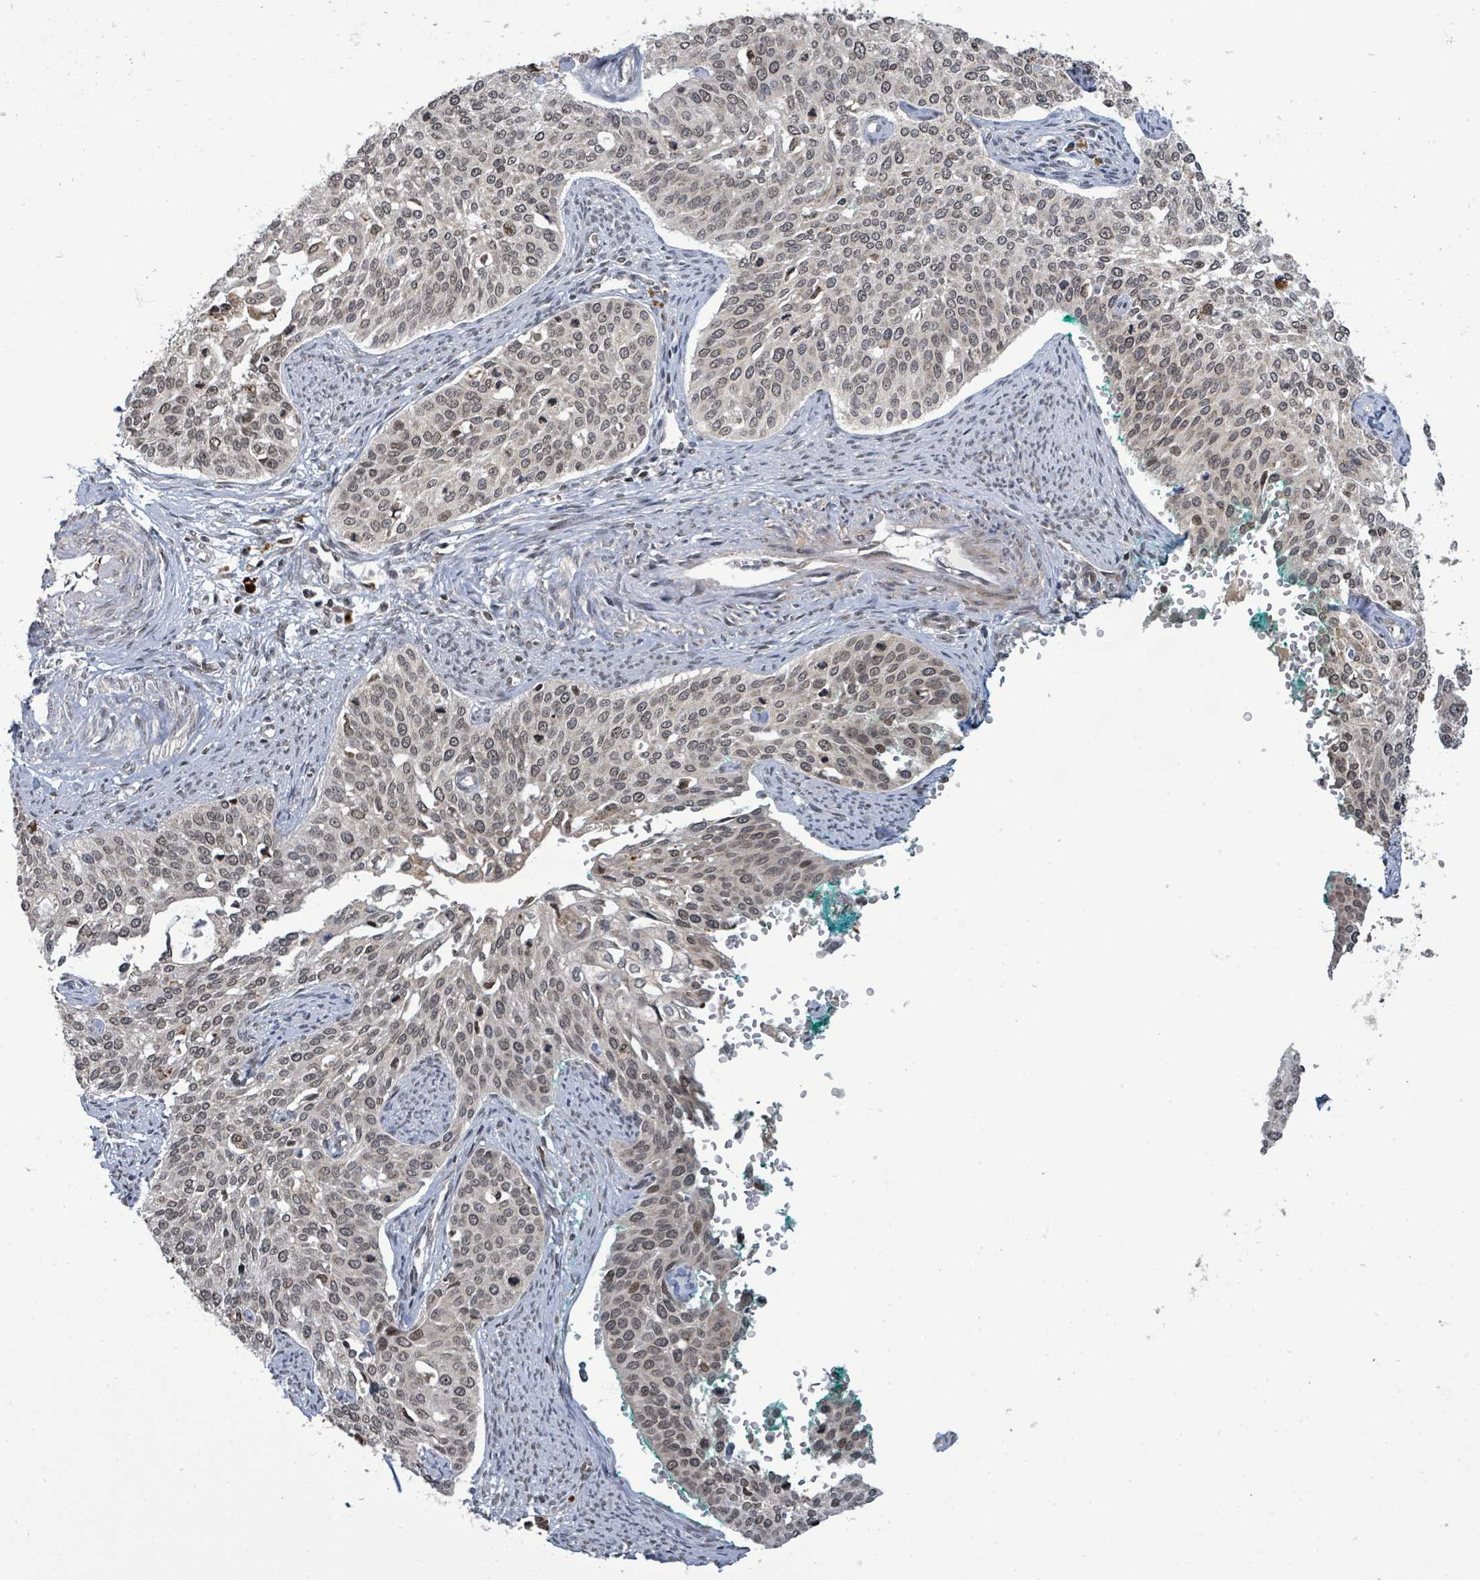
{"staining": {"intensity": "weak", "quantity": "25%-75%", "location": "nuclear"}, "tissue": "cervical cancer", "cell_type": "Tumor cells", "image_type": "cancer", "snomed": [{"axis": "morphology", "description": "Squamous cell carcinoma, NOS"}, {"axis": "topography", "description": "Cervix"}], "caption": "An immunohistochemistry (IHC) histopathology image of tumor tissue is shown. Protein staining in brown shows weak nuclear positivity in squamous cell carcinoma (cervical) within tumor cells. (DAB = brown stain, brightfield microscopy at high magnification).", "gene": "SBF2", "patient": {"sex": "female", "age": 44}}